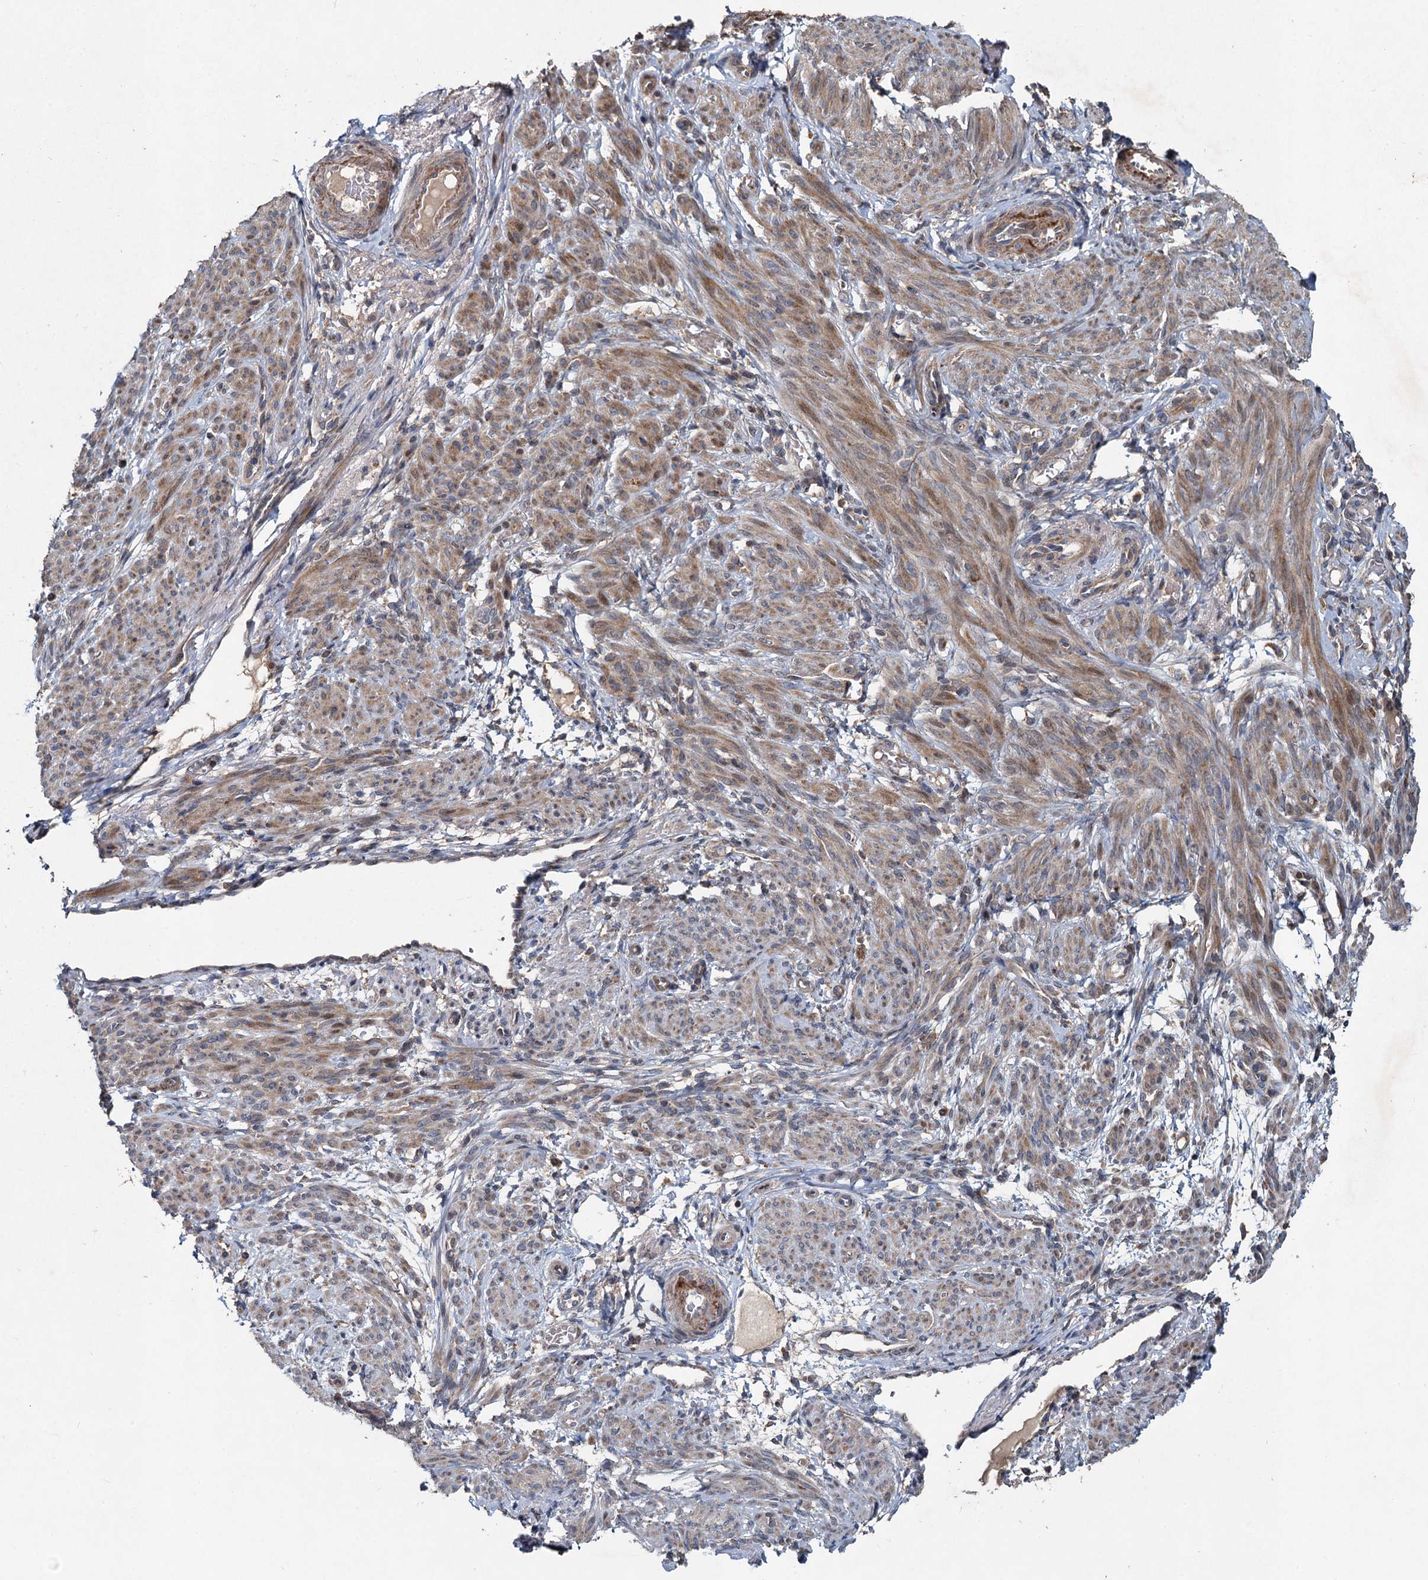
{"staining": {"intensity": "moderate", "quantity": "25%-75%", "location": "cytoplasmic/membranous"}, "tissue": "smooth muscle", "cell_type": "Smooth muscle cells", "image_type": "normal", "snomed": [{"axis": "morphology", "description": "Normal tissue, NOS"}, {"axis": "topography", "description": "Smooth muscle"}], "caption": "High-power microscopy captured an immunohistochemistry photomicrograph of normal smooth muscle, revealing moderate cytoplasmic/membranous positivity in approximately 25%-75% of smooth muscle cells. The staining was performed using DAB, with brown indicating positive protein expression. Nuclei are stained blue with hematoxylin.", "gene": "OTUB1", "patient": {"sex": "female", "age": 39}}